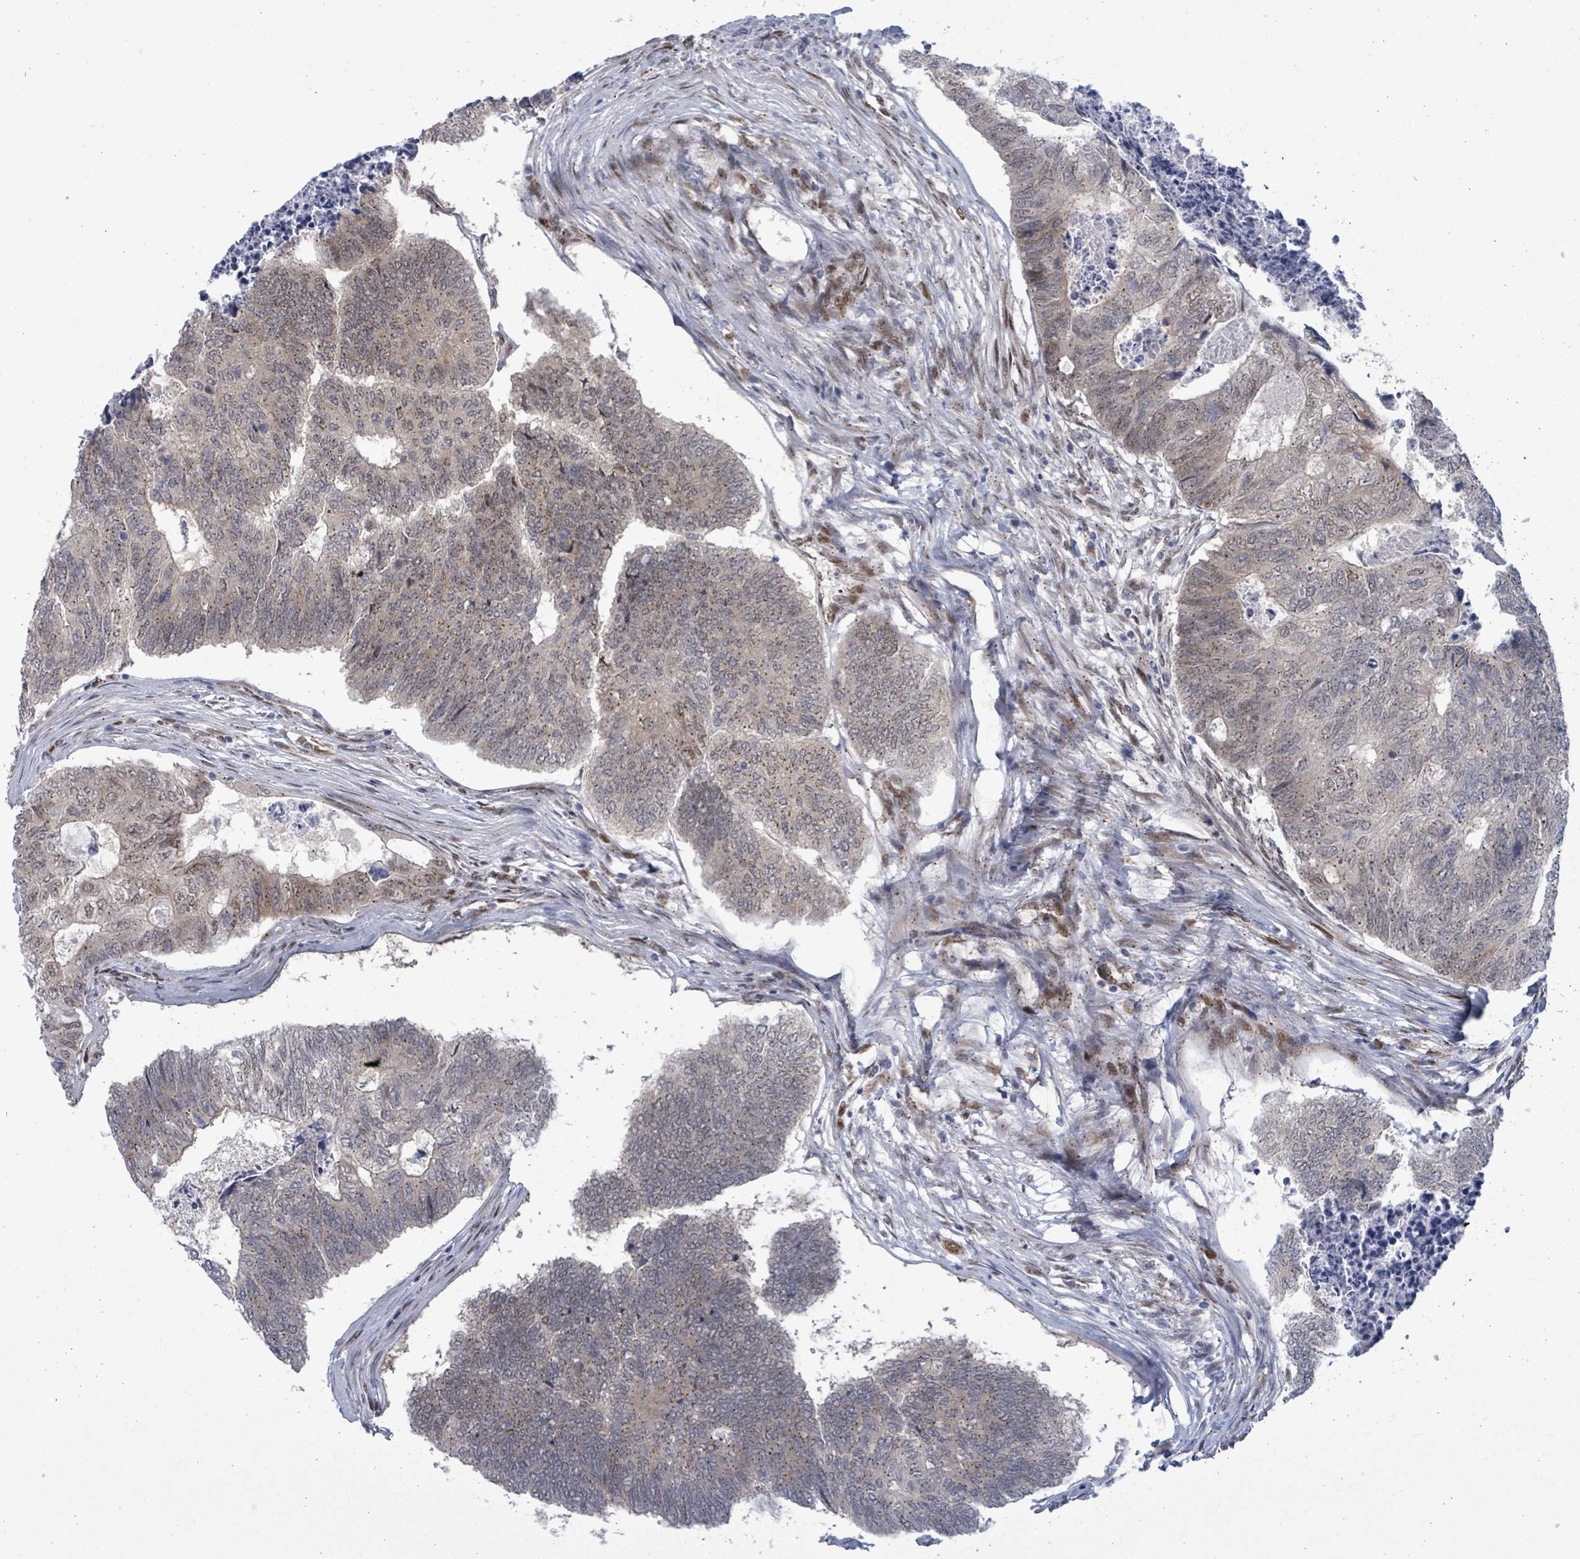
{"staining": {"intensity": "moderate", "quantity": "<25%", "location": "cytoplasmic/membranous"}, "tissue": "colorectal cancer", "cell_type": "Tumor cells", "image_type": "cancer", "snomed": [{"axis": "morphology", "description": "Adenocarcinoma, NOS"}, {"axis": "topography", "description": "Colon"}], "caption": "Immunohistochemical staining of human colorectal adenocarcinoma reveals moderate cytoplasmic/membranous protein positivity in about <25% of tumor cells. Nuclei are stained in blue.", "gene": "TUSC1", "patient": {"sex": "female", "age": 67}}